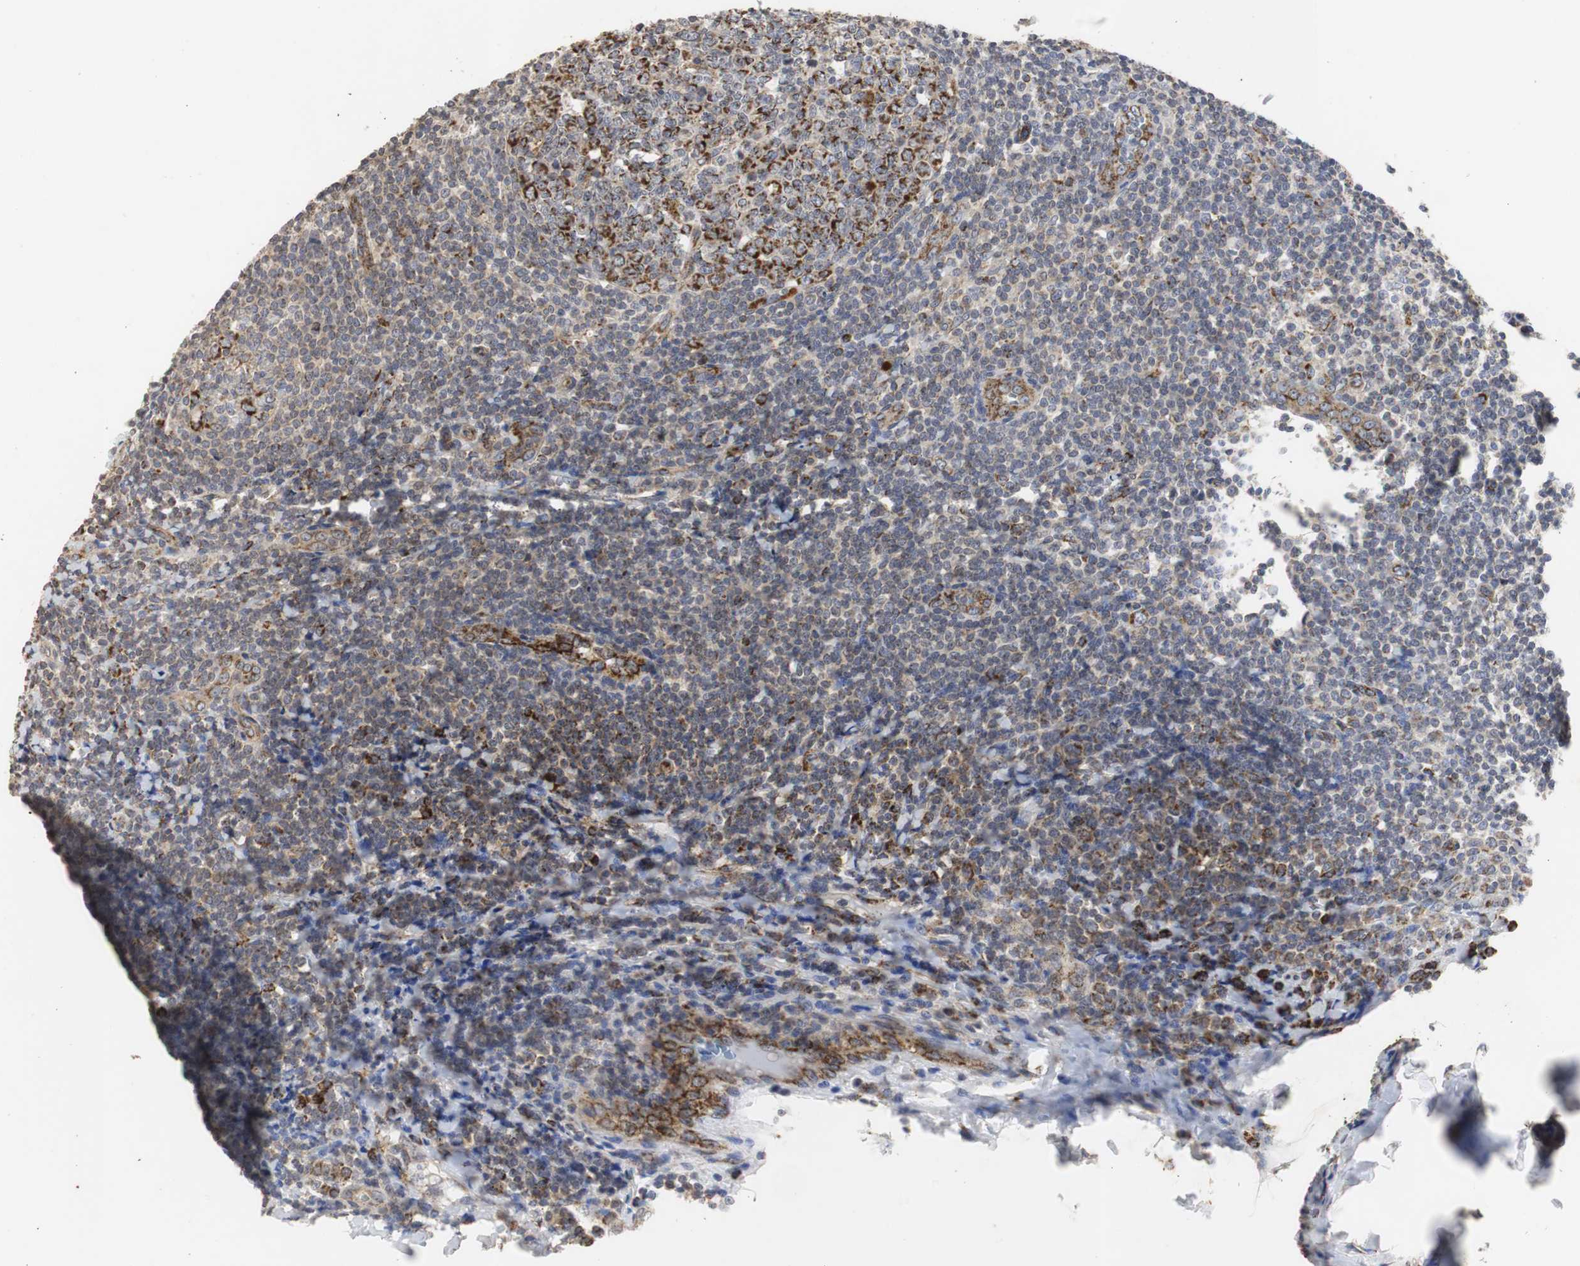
{"staining": {"intensity": "strong", "quantity": ">75%", "location": "cytoplasmic/membranous"}, "tissue": "tonsil", "cell_type": "Germinal center cells", "image_type": "normal", "snomed": [{"axis": "morphology", "description": "Normal tissue, NOS"}, {"axis": "topography", "description": "Tonsil"}], "caption": "A high amount of strong cytoplasmic/membranous expression is appreciated in approximately >75% of germinal center cells in benign tonsil. (DAB (3,3'-diaminobenzidine) IHC, brown staining for protein, blue staining for nuclei).", "gene": "HSD17B10", "patient": {"sex": "male", "age": 31}}